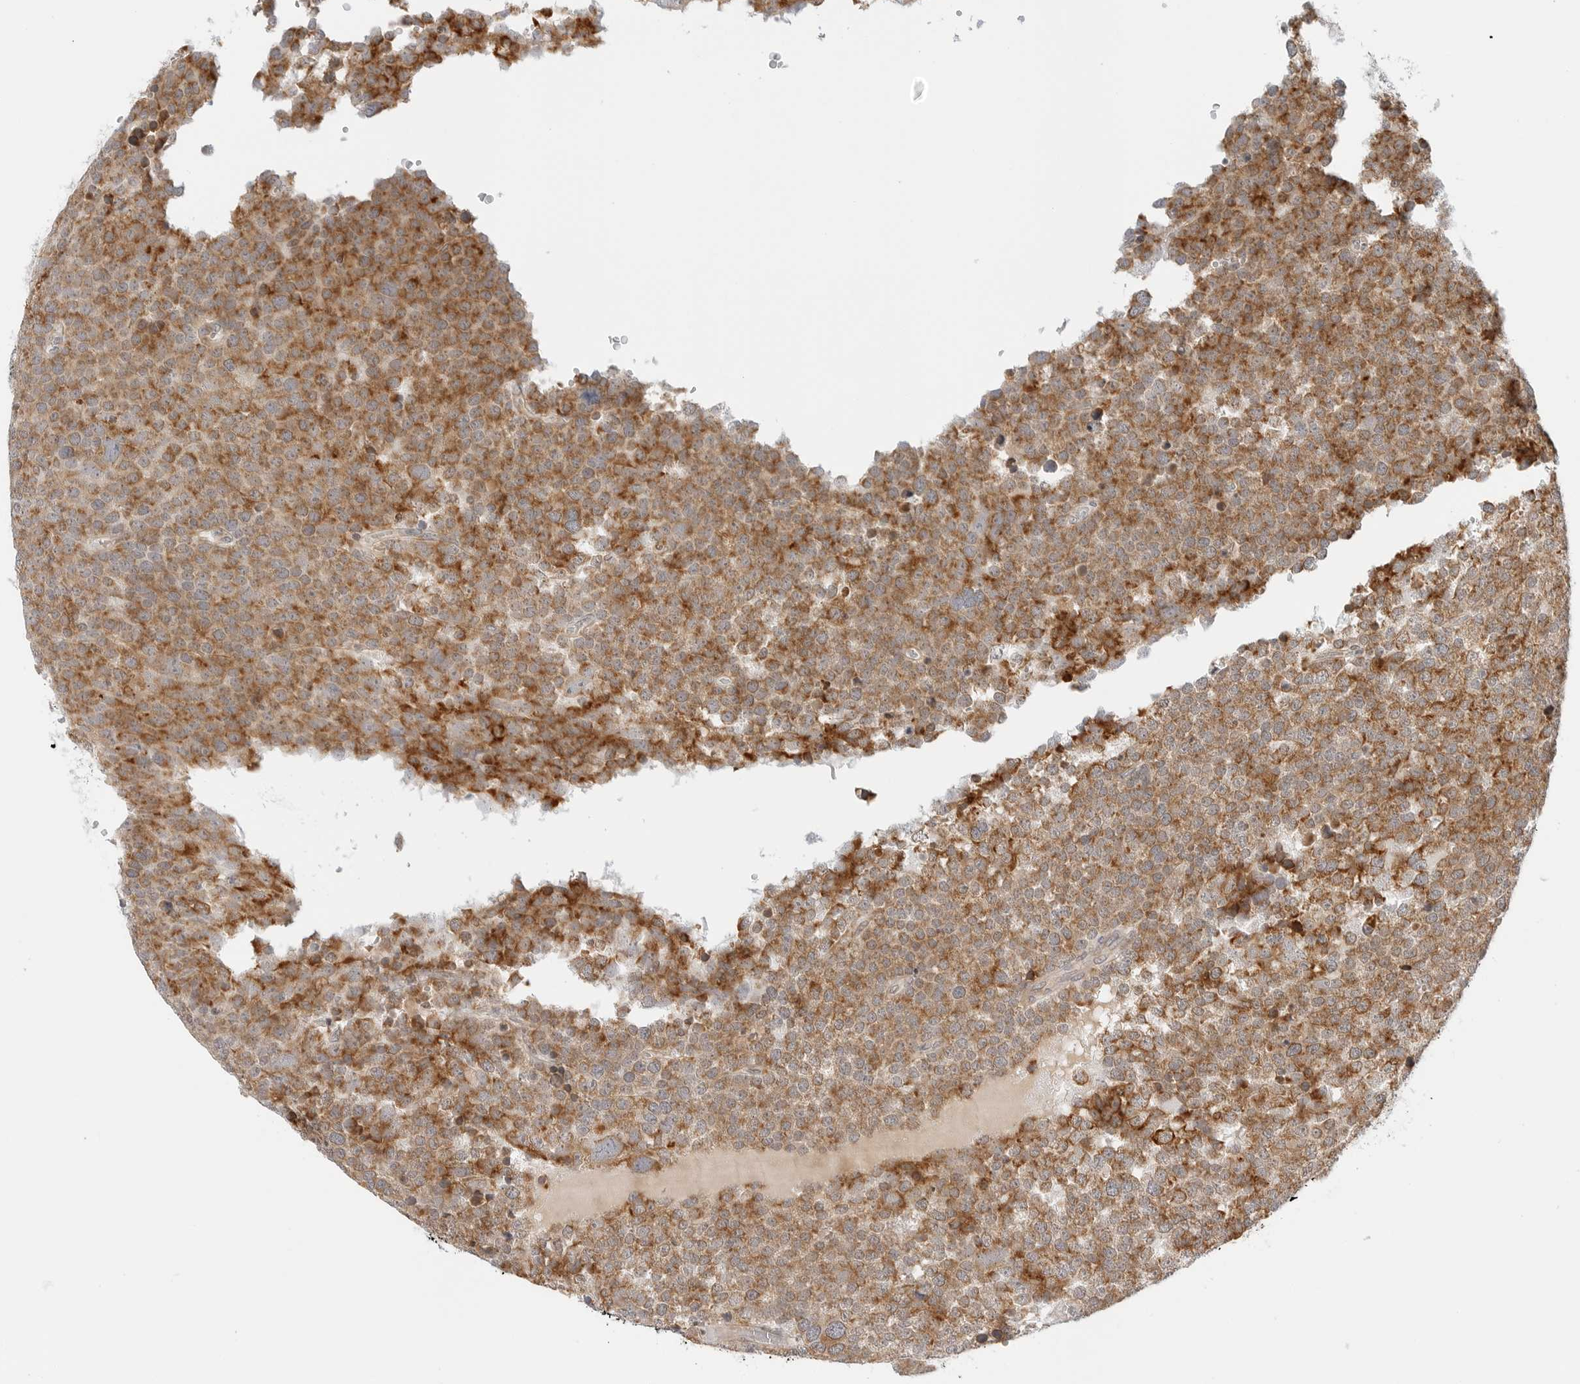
{"staining": {"intensity": "moderate", "quantity": ">75%", "location": "cytoplasmic/membranous"}, "tissue": "testis cancer", "cell_type": "Tumor cells", "image_type": "cancer", "snomed": [{"axis": "morphology", "description": "Seminoma, NOS"}, {"axis": "topography", "description": "Testis"}], "caption": "A brown stain labels moderate cytoplasmic/membranous expression of a protein in seminoma (testis) tumor cells.", "gene": "DYRK4", "patient": {"sex": "male", "age": 71}}